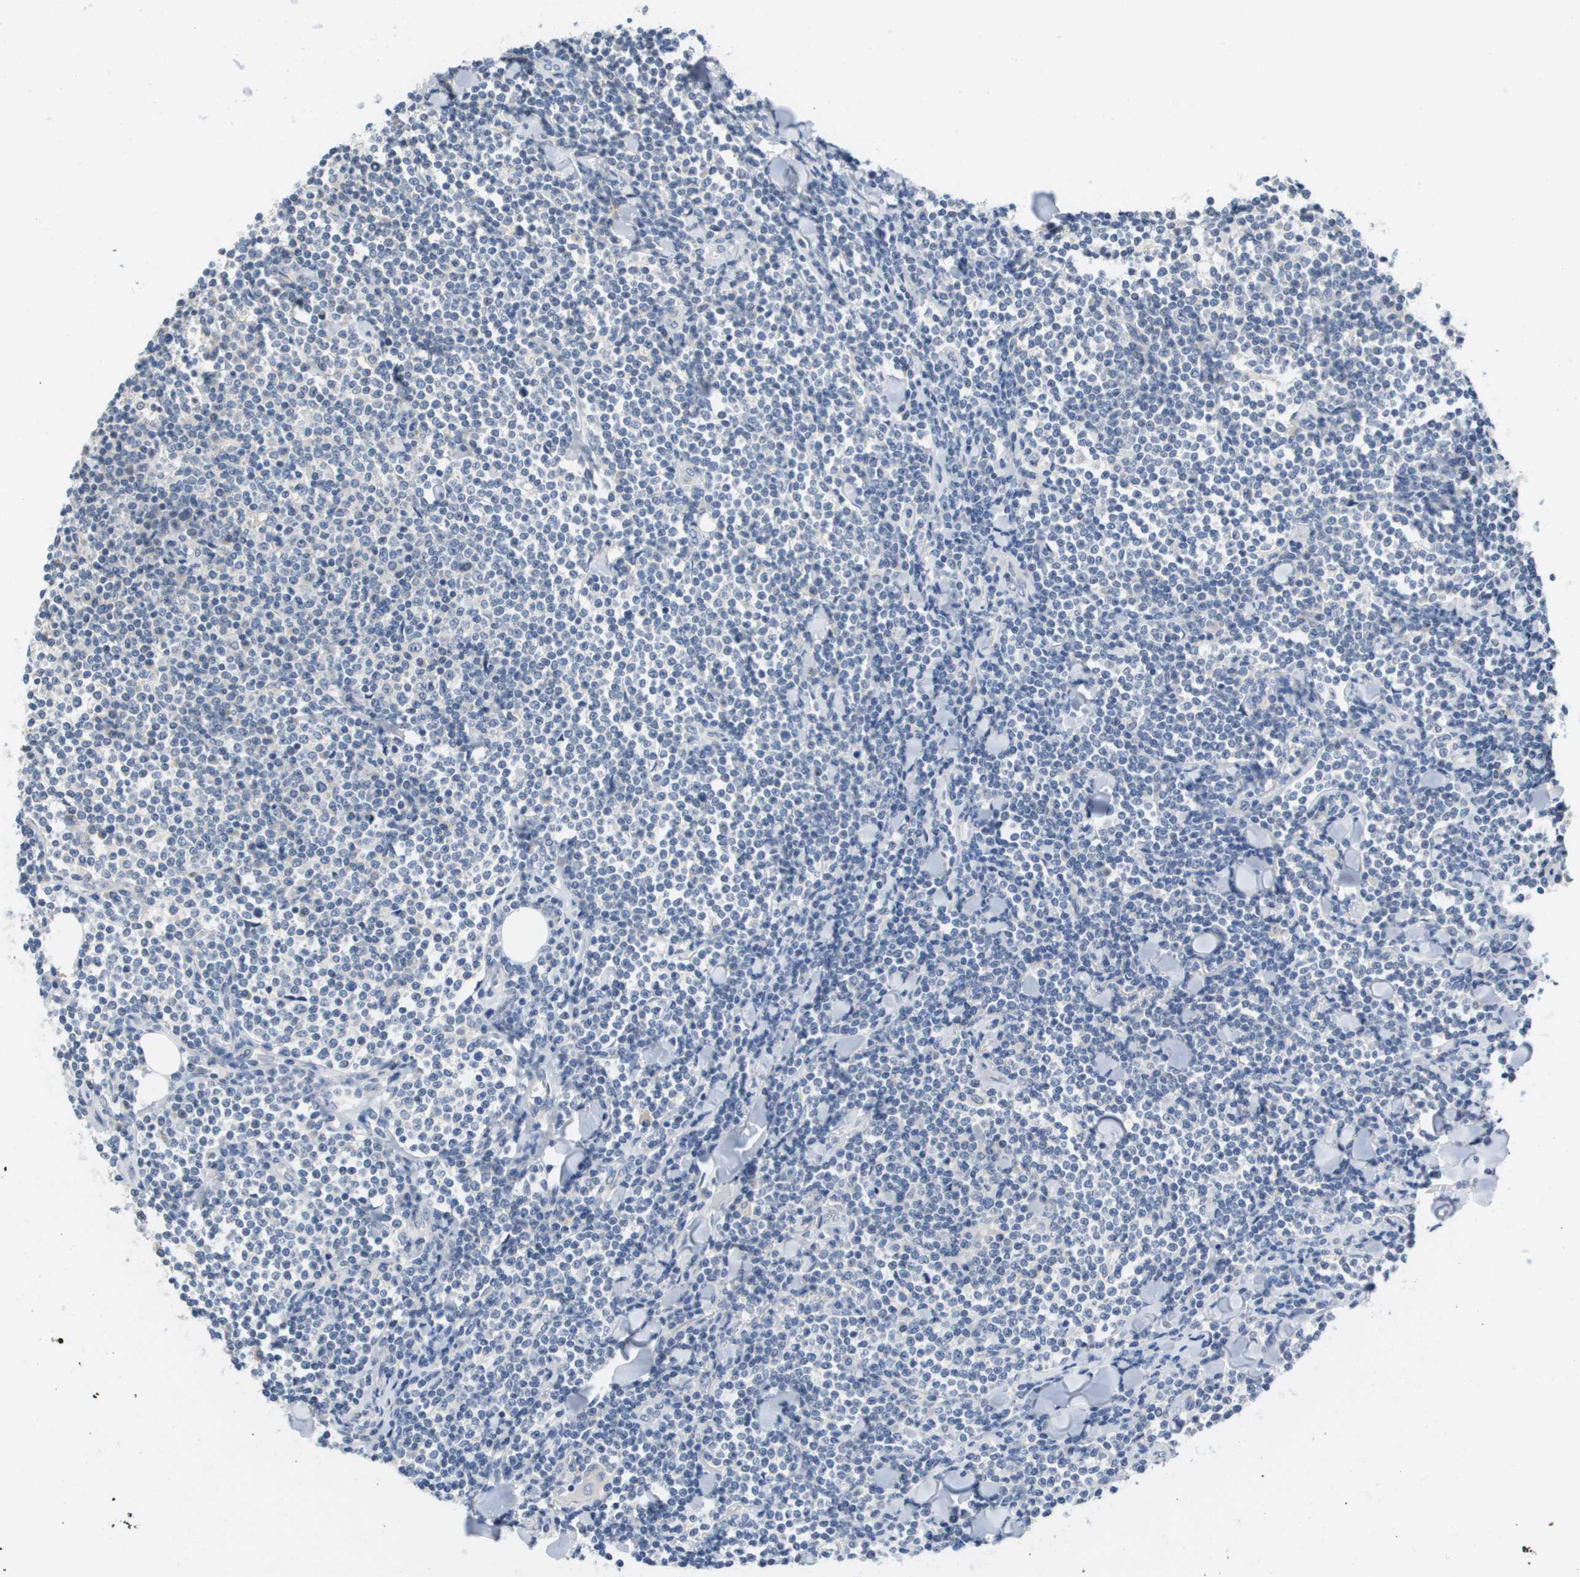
{"staining": {"intensity": "negative", "quantity": "none", "location": "none"}, "tissue": "lymphoma", "cell_type": "Tumor cells", "image_type": "cancer", "snomed": [{"axis": "morphology", "description": "Malignant lymphoma, non-Hodgkin's type, Low grade"}, {"axis": "topography", "description": "Soft tissue"}], "caption": "Immunohistochemical staining of human lymphoma shows no significant positivity in tumor cells.", "gene": "CAPN11", "patient": {"sex": "male", "age": 92}}